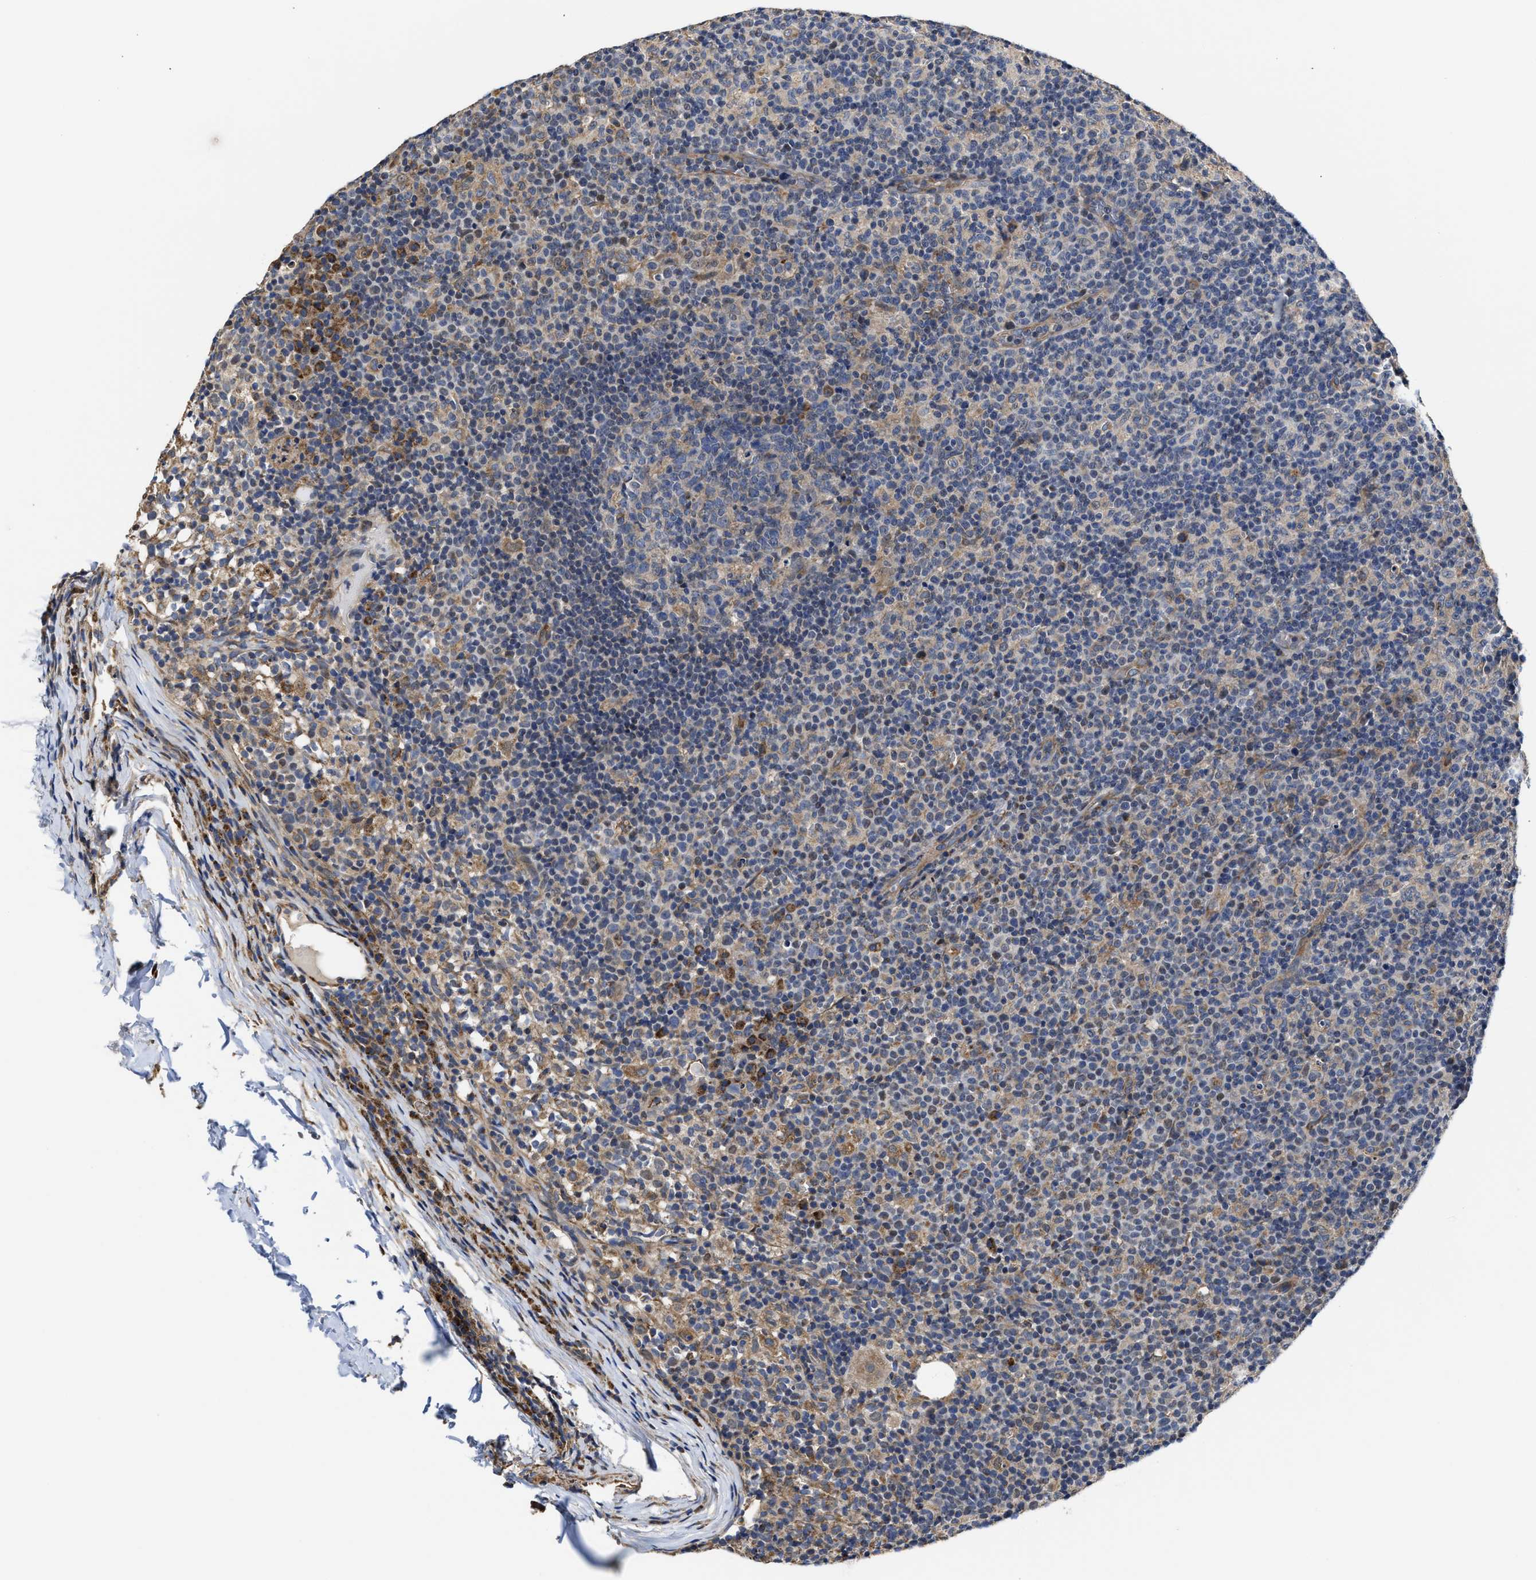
{"staining": {"intensity": "weak", "quantity": "<25%", "location": "cytoplasmic/membranous"}, "tissue": "lymph node", "cell_type": "Germinal center cells", "image_type": "normal", "snomed": [{"axis": "morphology", "description": "Normal tissue, NOS"}, {"axis": "morphology", "description": "Inflammation, NOS"}, {"axis": "topography", "description": "Lymph node"}], "caption": "This histopathology image is of normal lymph node stained with immunohistochemistry (IHC) to label a protein in brown with the nuclei are counter-stained blue. There is no expression in germinal center cells. The staining is performed using DAB brown chromogen with nuclei counter-stained in using hematoxylin.", "gene": "TRAF6", "patient": {"sex": "male", "age": 55}}